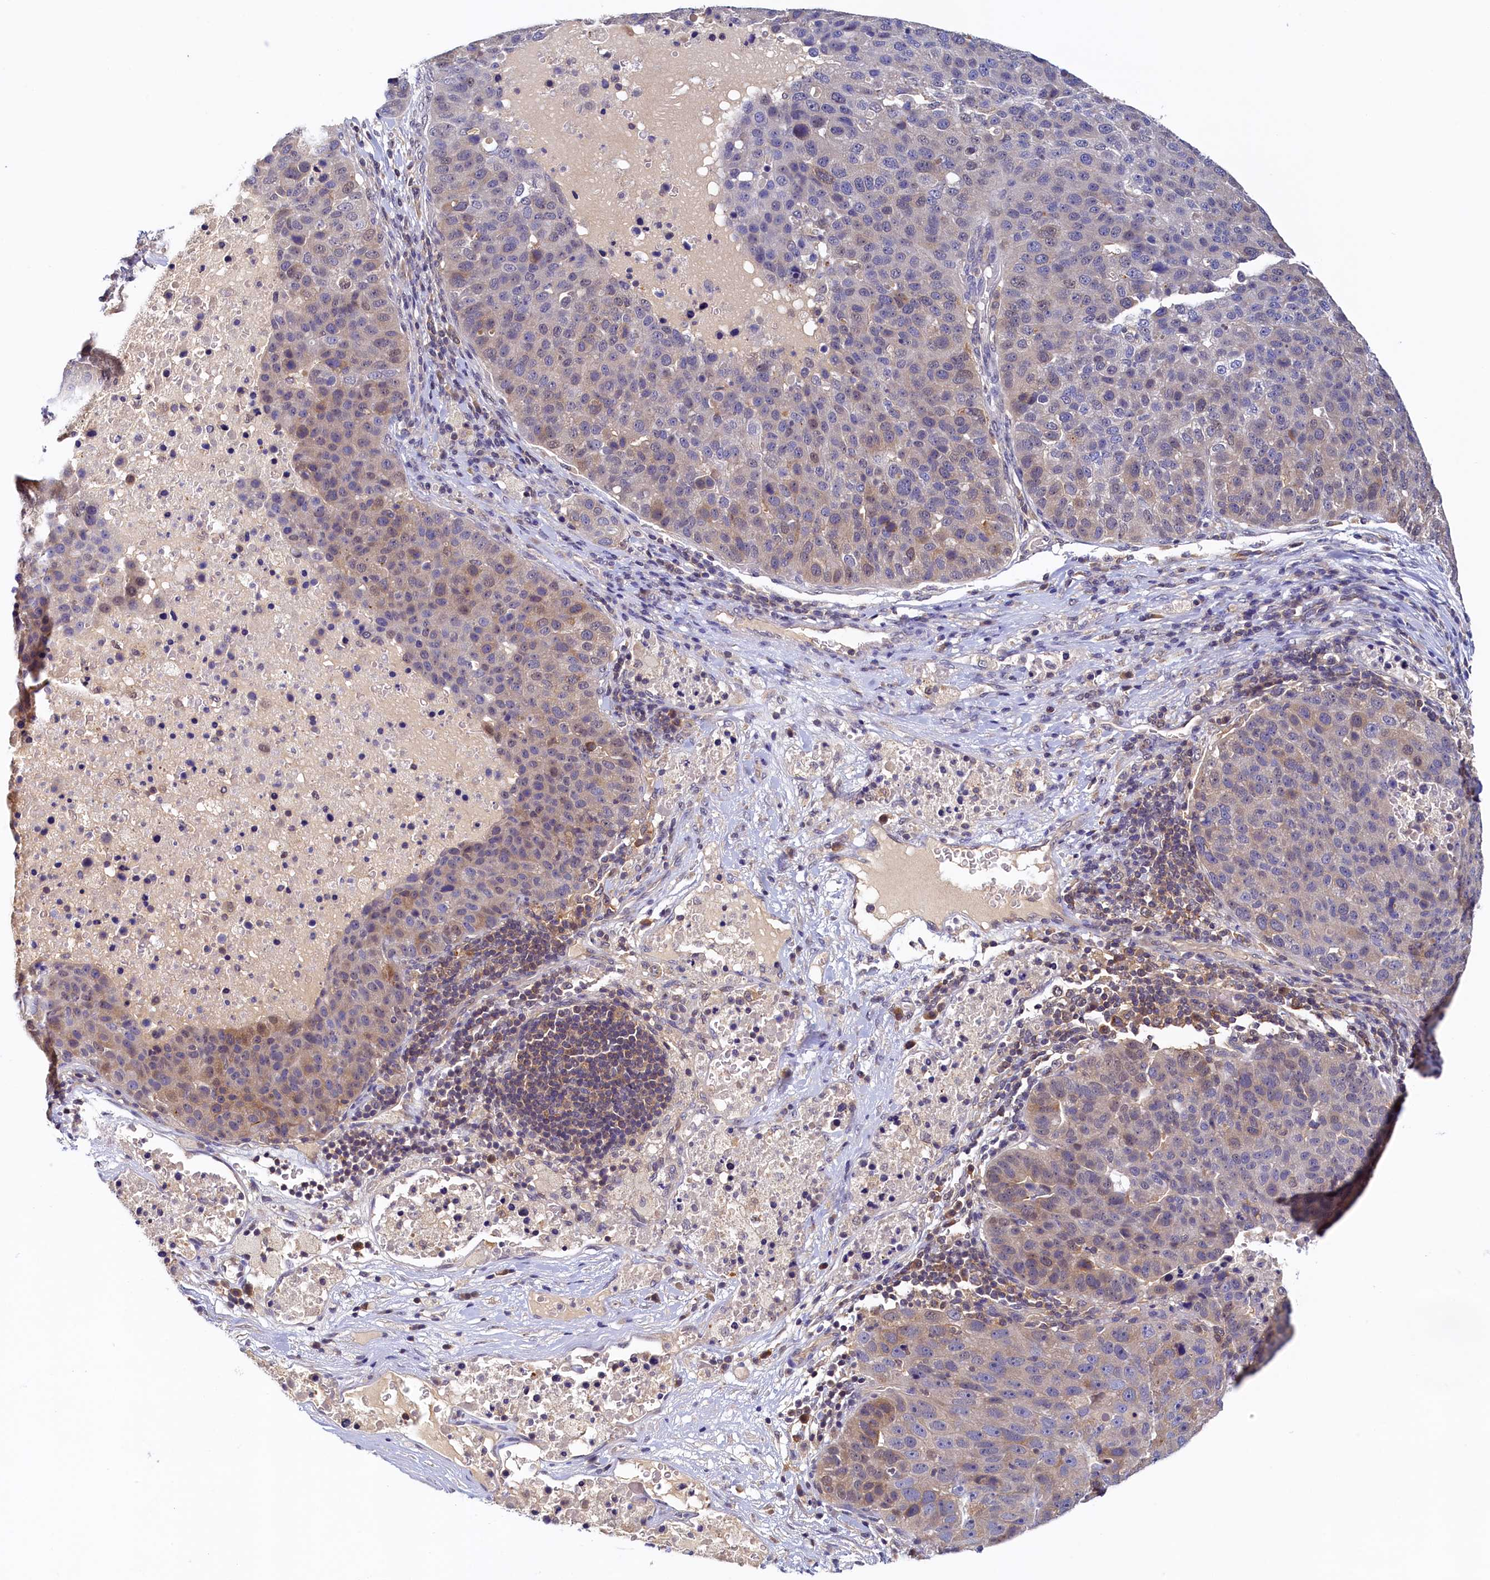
{"staining": {"intensity": "weak", "quantity": "<25%", "location": "cytoplasmic/membranous"}, "tissue": "pancreatic cancer", "cell_type": "Tumor cells", "image_type": "cancer", "snomed": [{"axis": "morphology", "description": "Adenocarcinoma, NOS"}, {"axis": "topography", "description": "Pancreas"}], "caption": "This is an IHC image of human pancreatic cancer. There is no staining in tumor cells.", "gene": "PAAF1", "patient": {"sex": "female", "age": 61}}